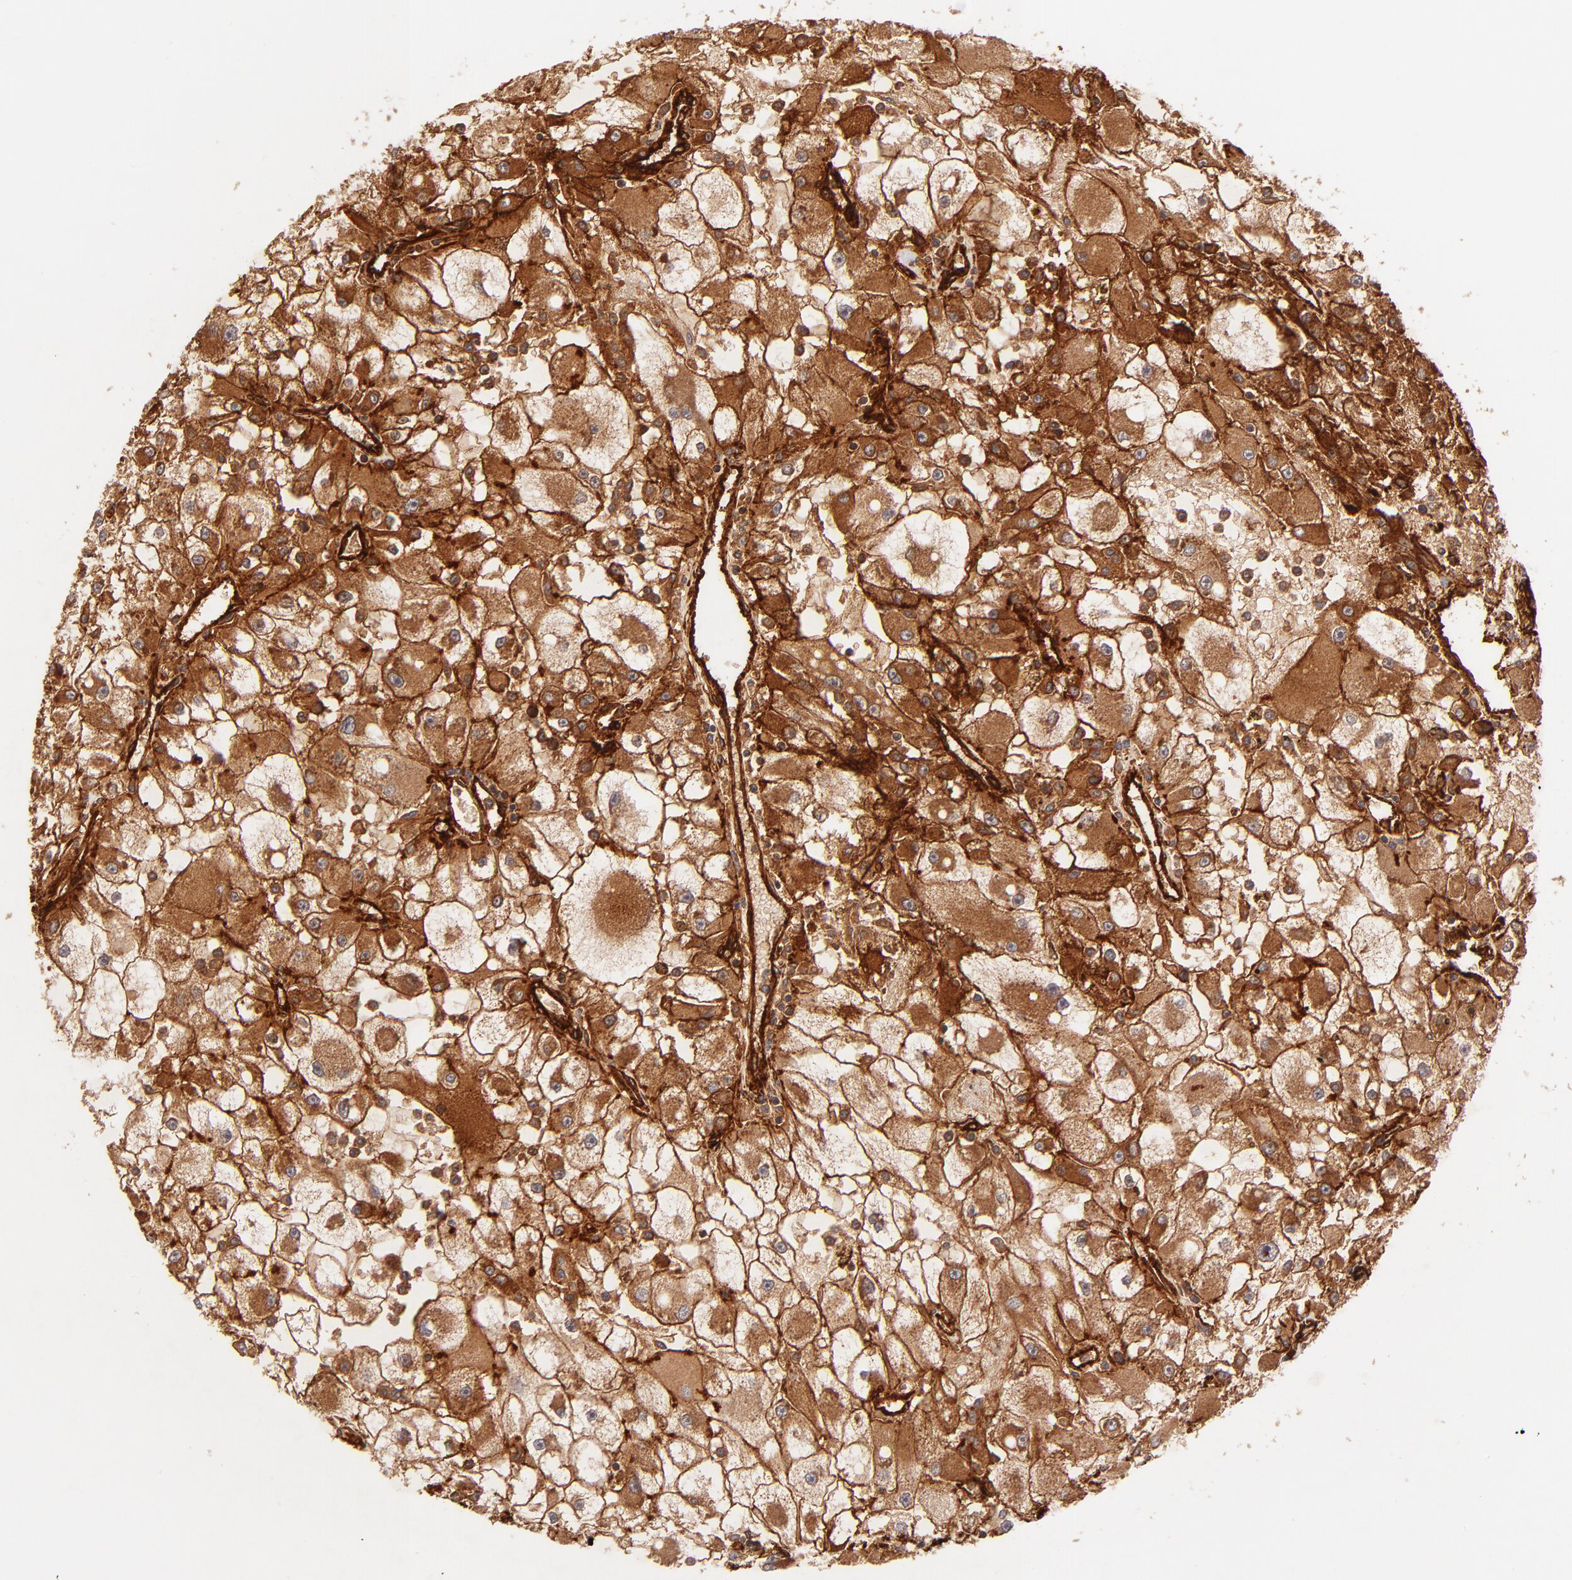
{"staining": {"intensity": "strong", "quantity": ">75%", "location": "cytoplasmic/membranous"}, "tissue": "renal cancer", "cell_type": "Tumor cells", "image_type": "cancer", "snomed": [{"axis": "morphology", "description": "Adenocarcinoma, NOS"}, {"axis": "topography", "description": "Kidney"}], "caption": "IHC (DAB) staining of adenocarcinoma (renal) demonstrates strong cytoplasmic/membranous protein positivity in approximately >75% of tumor cells.", "gene": "ITGB1", "patient": {"sex": "female", "age": 73}}